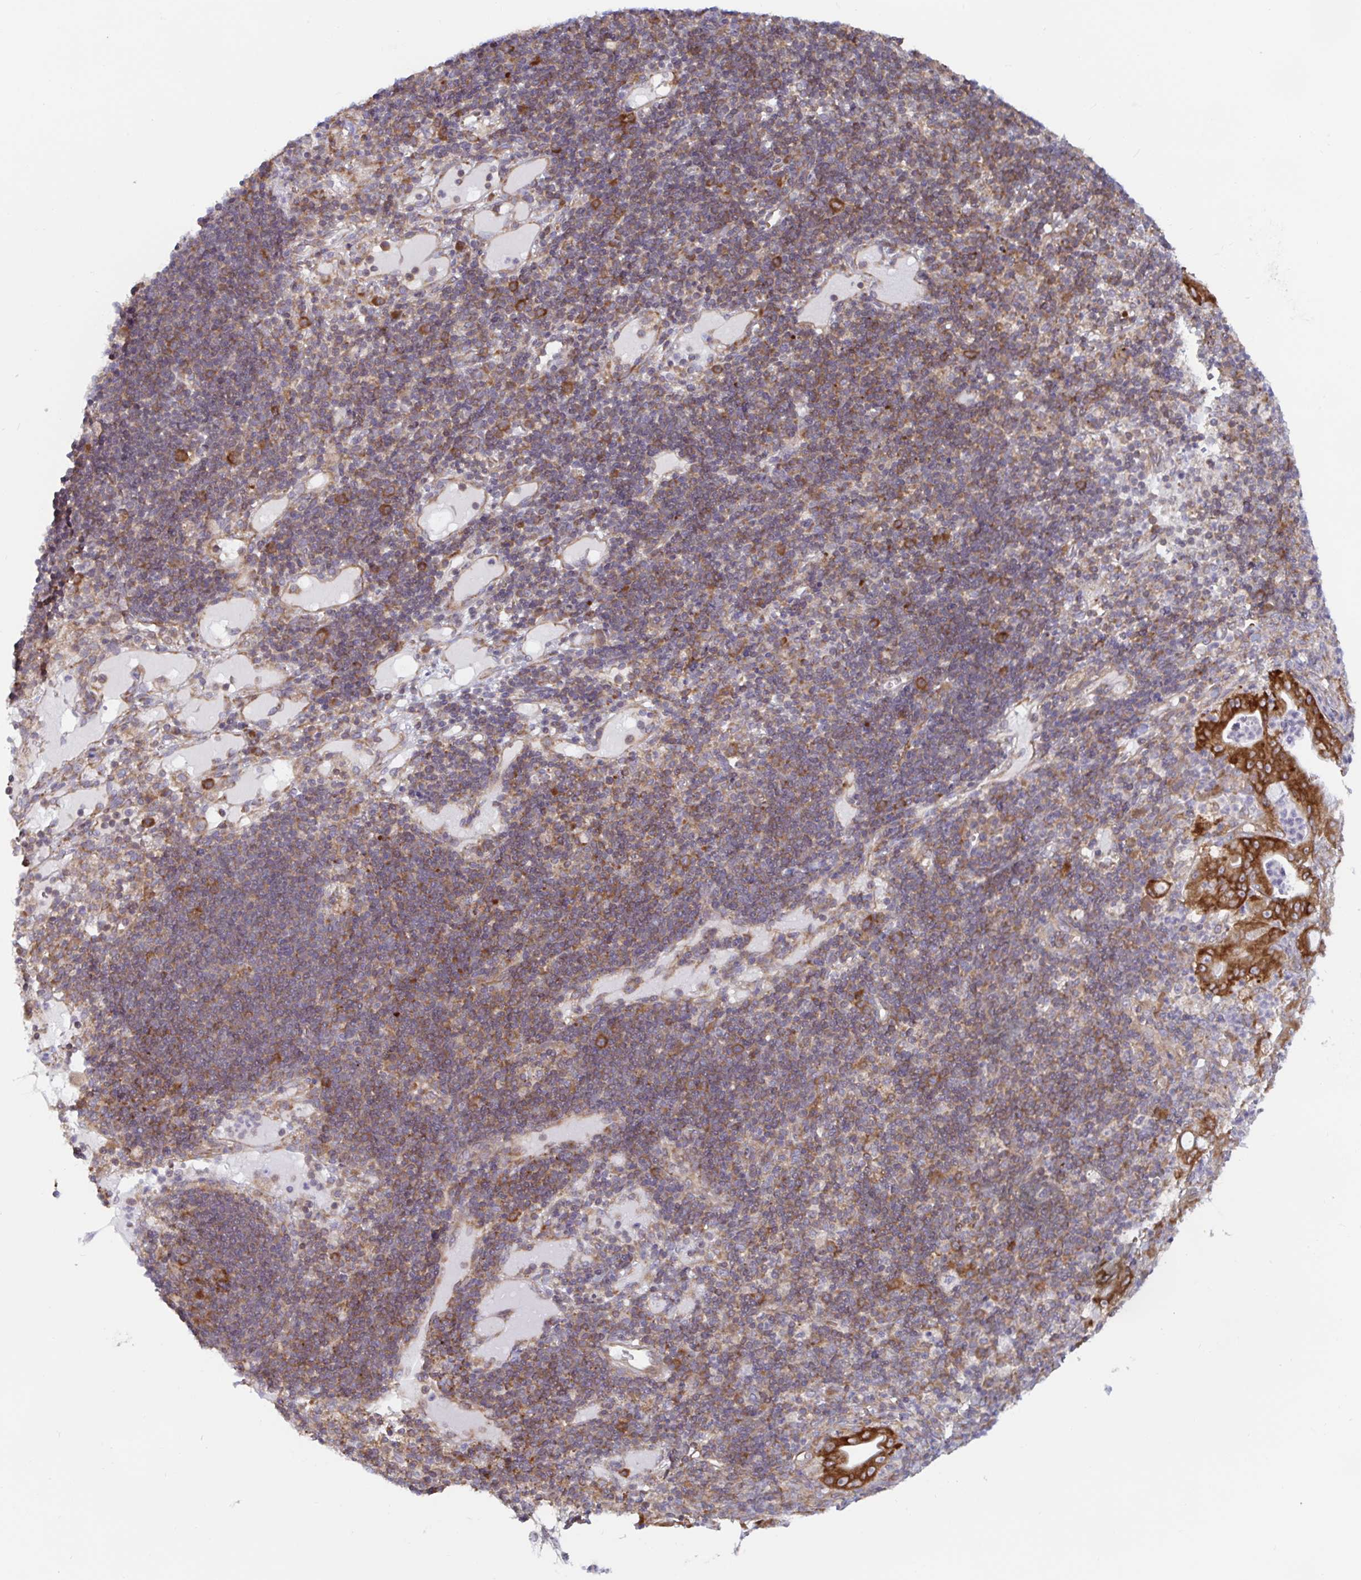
{"staining": {"intensity": "strong", "quantity": ">75%", "location": "cytoplasmic/membranous"}, "tissue": "pancreatic cancer", "cell_type": "Tumor cells", "image_type": "cancer", "snomed": [{"axis": "morphology", "description": "Adenocarcinoma, NOS"}, {"axis": "topography", "description": "Pancreas"}], "caption": "A micrograph of human pancreatic cancer (adenocarcinoma) stained for a protein exhibits strong cytoplasmic/membranous brown staining in tumor cells.", "gene": "LARP1", "patient": {"sex": "male", "age": 71}}